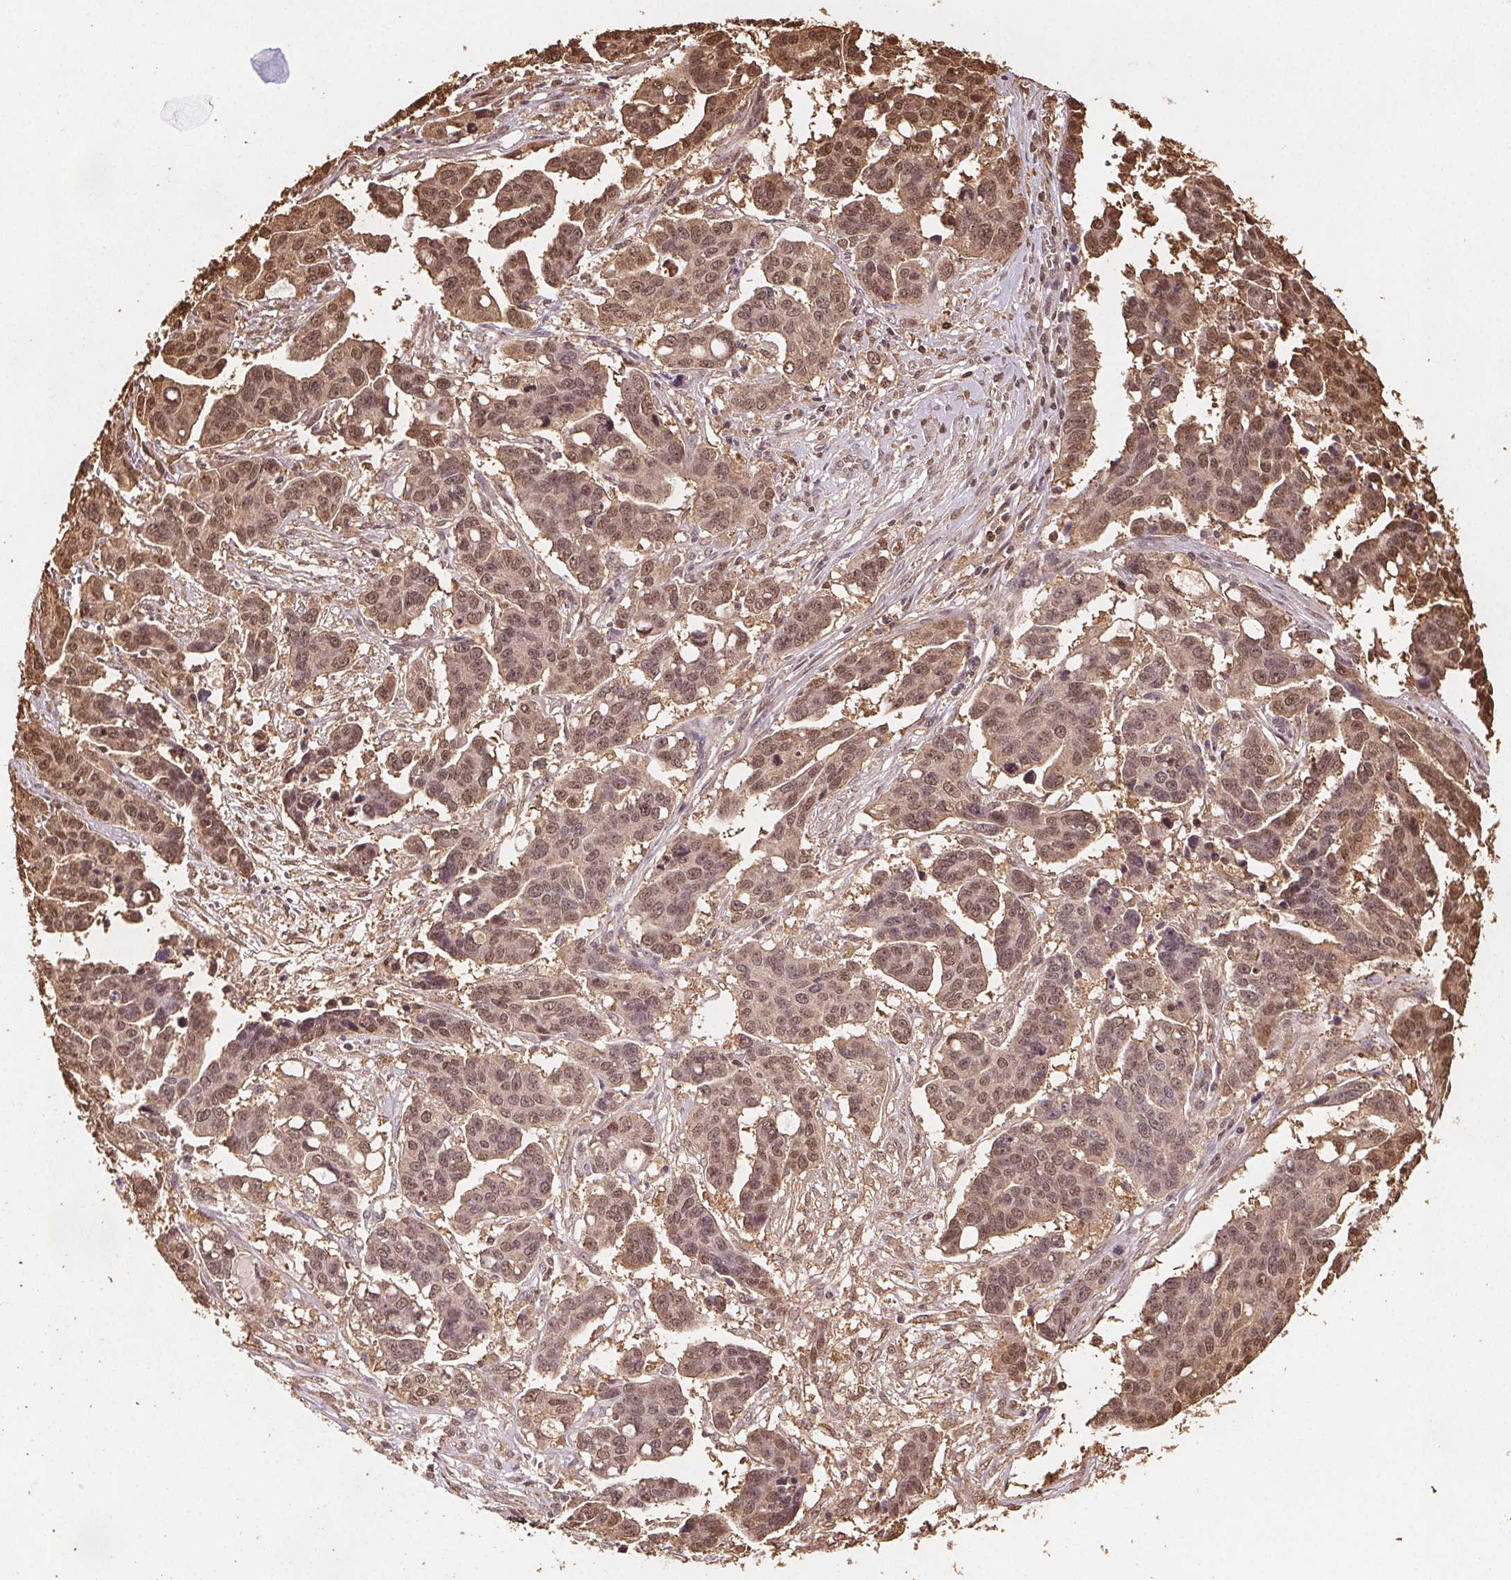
{"staining": {"intensity": "moderate", "quantity": ">75%", "location": "cytoplasmic/membranous,nuclear"}, "tissue": "ovarian cancer", "cell_type": "Tumor cells", "image_type": "cancer", "snomed": [{"axis": "morphology", "description": "Carcinoma, endometroid"}, {"axis": "topography", "description": "Ovary"}], "caption": "Immunohistochemical staining of endometroid carcinoma (ovarian) displays moderate cytoplasmic/membranous and nuclear protein staining in approximately >75% of tumor cells.", "gene": "ENO1", "patient": {"sex": "female", "age": 78}}